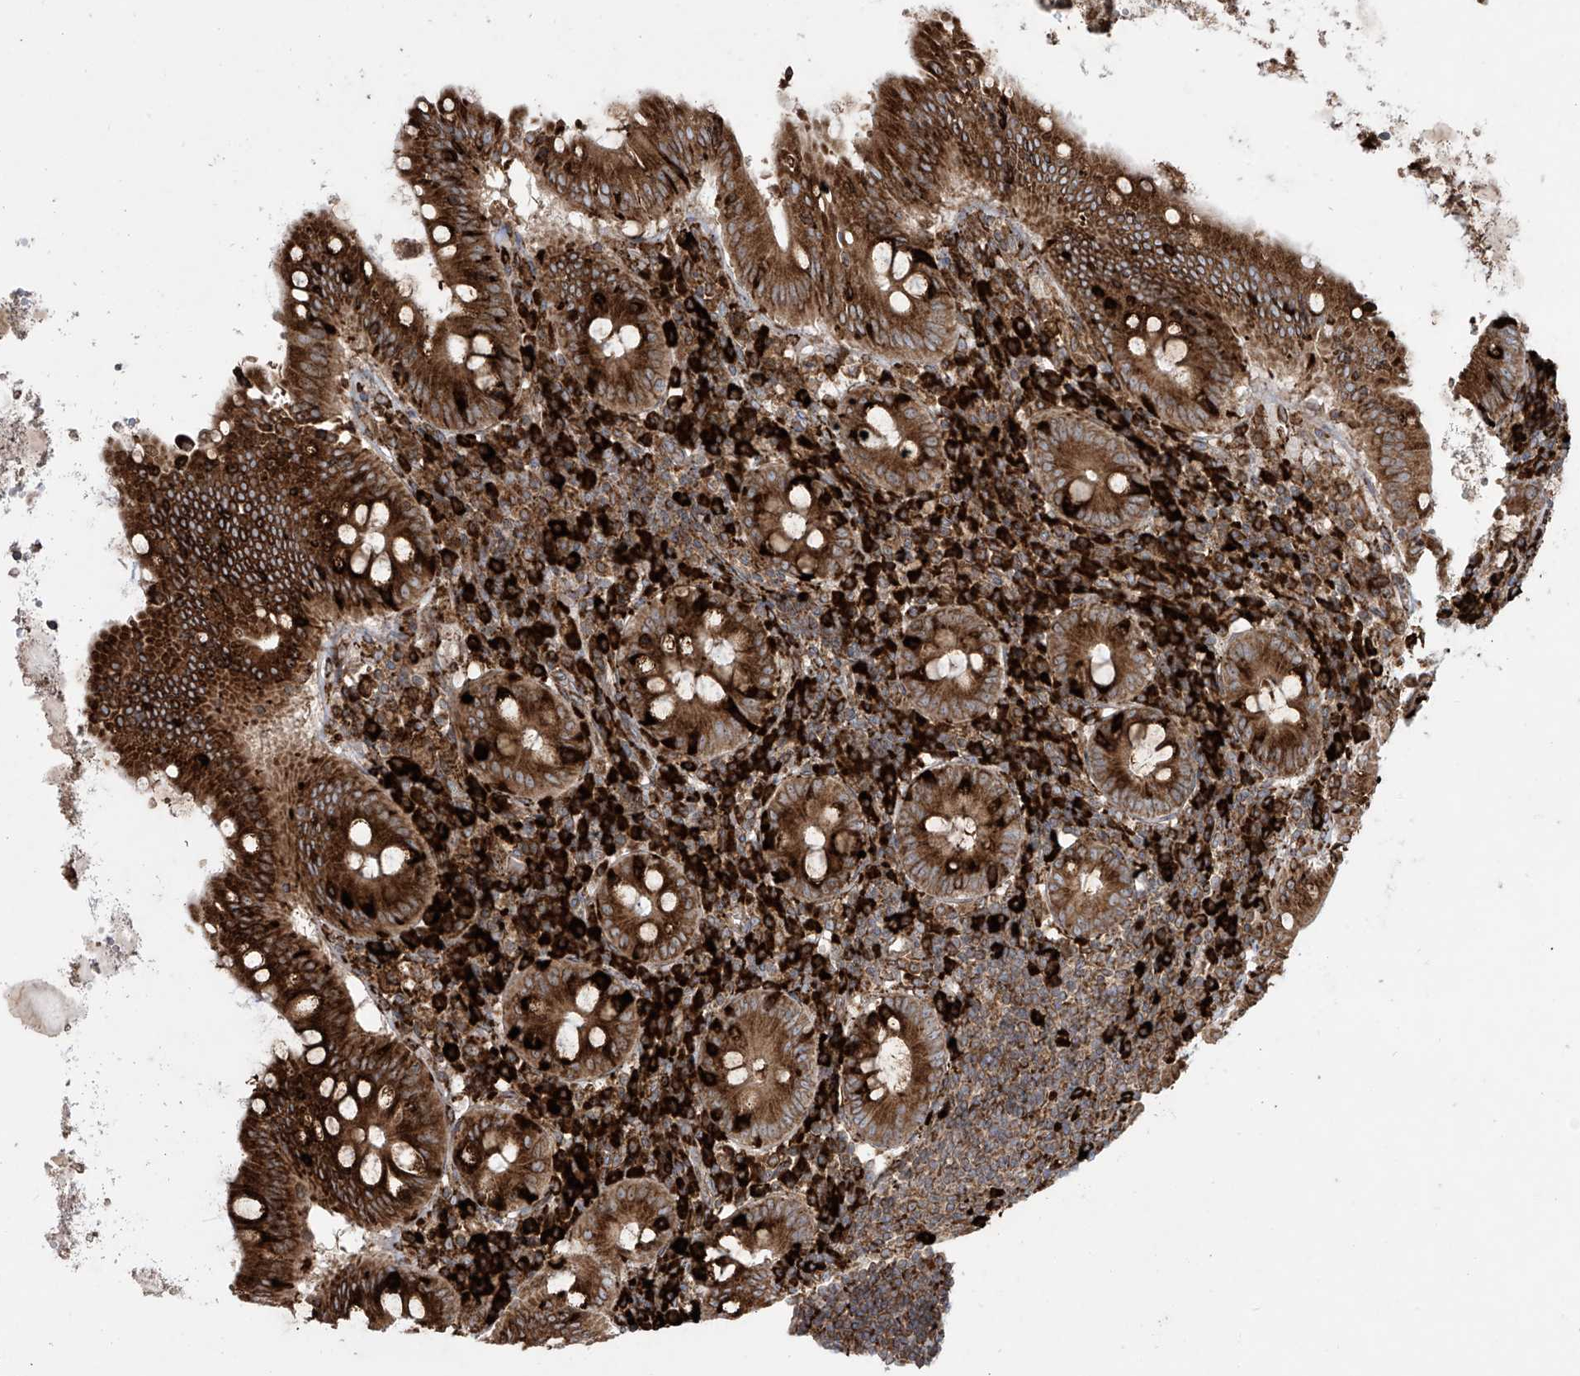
{"staining": {"intensity": "strong", "quantity": ">75%", "location": "cytoplasmic/membranous"}, "tissue": "appendix", "cell_type": "Glandular cells", "image_type": "normal", "snomed": [{"axis": "morphology", "description": "Normal tissue, NOS"}, {"axis": "topography", "description": "Appendix"}], "caption": "Glandular cells display high levels of strong cytoplasmic/membranous positivity in about >75% of cells in normal human appendix. Ihc stains the protein in brown and the nuclei are stained blue.", "gene": "MX1", "patient": {"sex": "female", "age": 54}}